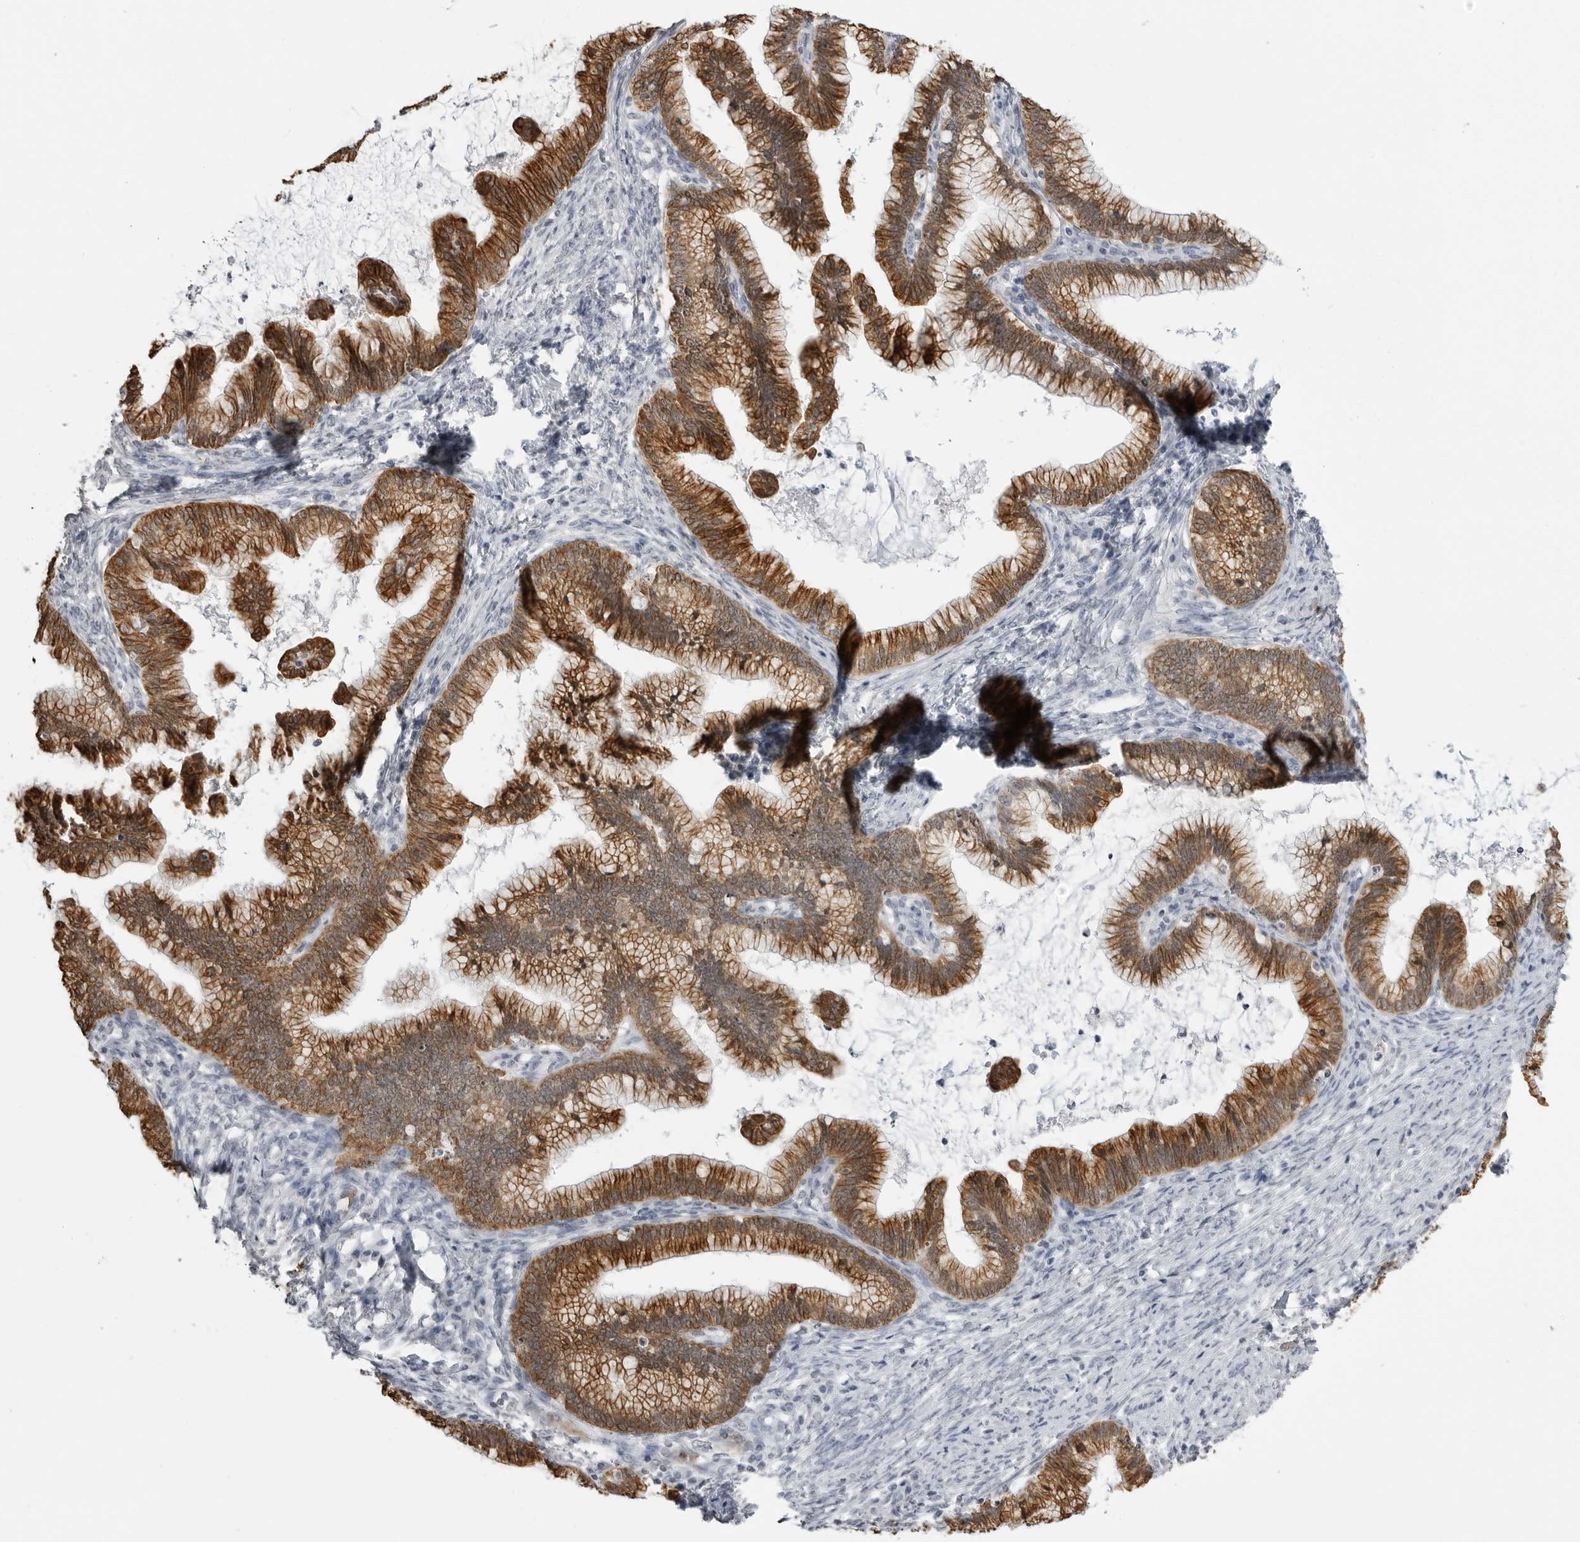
{"staining": {"intensity": "moderate", "quantity": ">75%", "location": "cytoplasmic/membranous"}, "tissue": "cervical cancer", "cell_type": "Tumor cells", "image_type": "cancer", "snomed": [{"axis": "morphology", "description": "Adenocarcinoma, NOS"}, {"axis": "topography", "description": "Cervix"}], "caption": "Human cervical cancer stained with a brown dye demonstrates moderate cytoplasmic/membranous positive staining in approximately >75% of tumor cells.", "gene": "SERPINF2", "patient": {"sex": "female", "age": 36}}